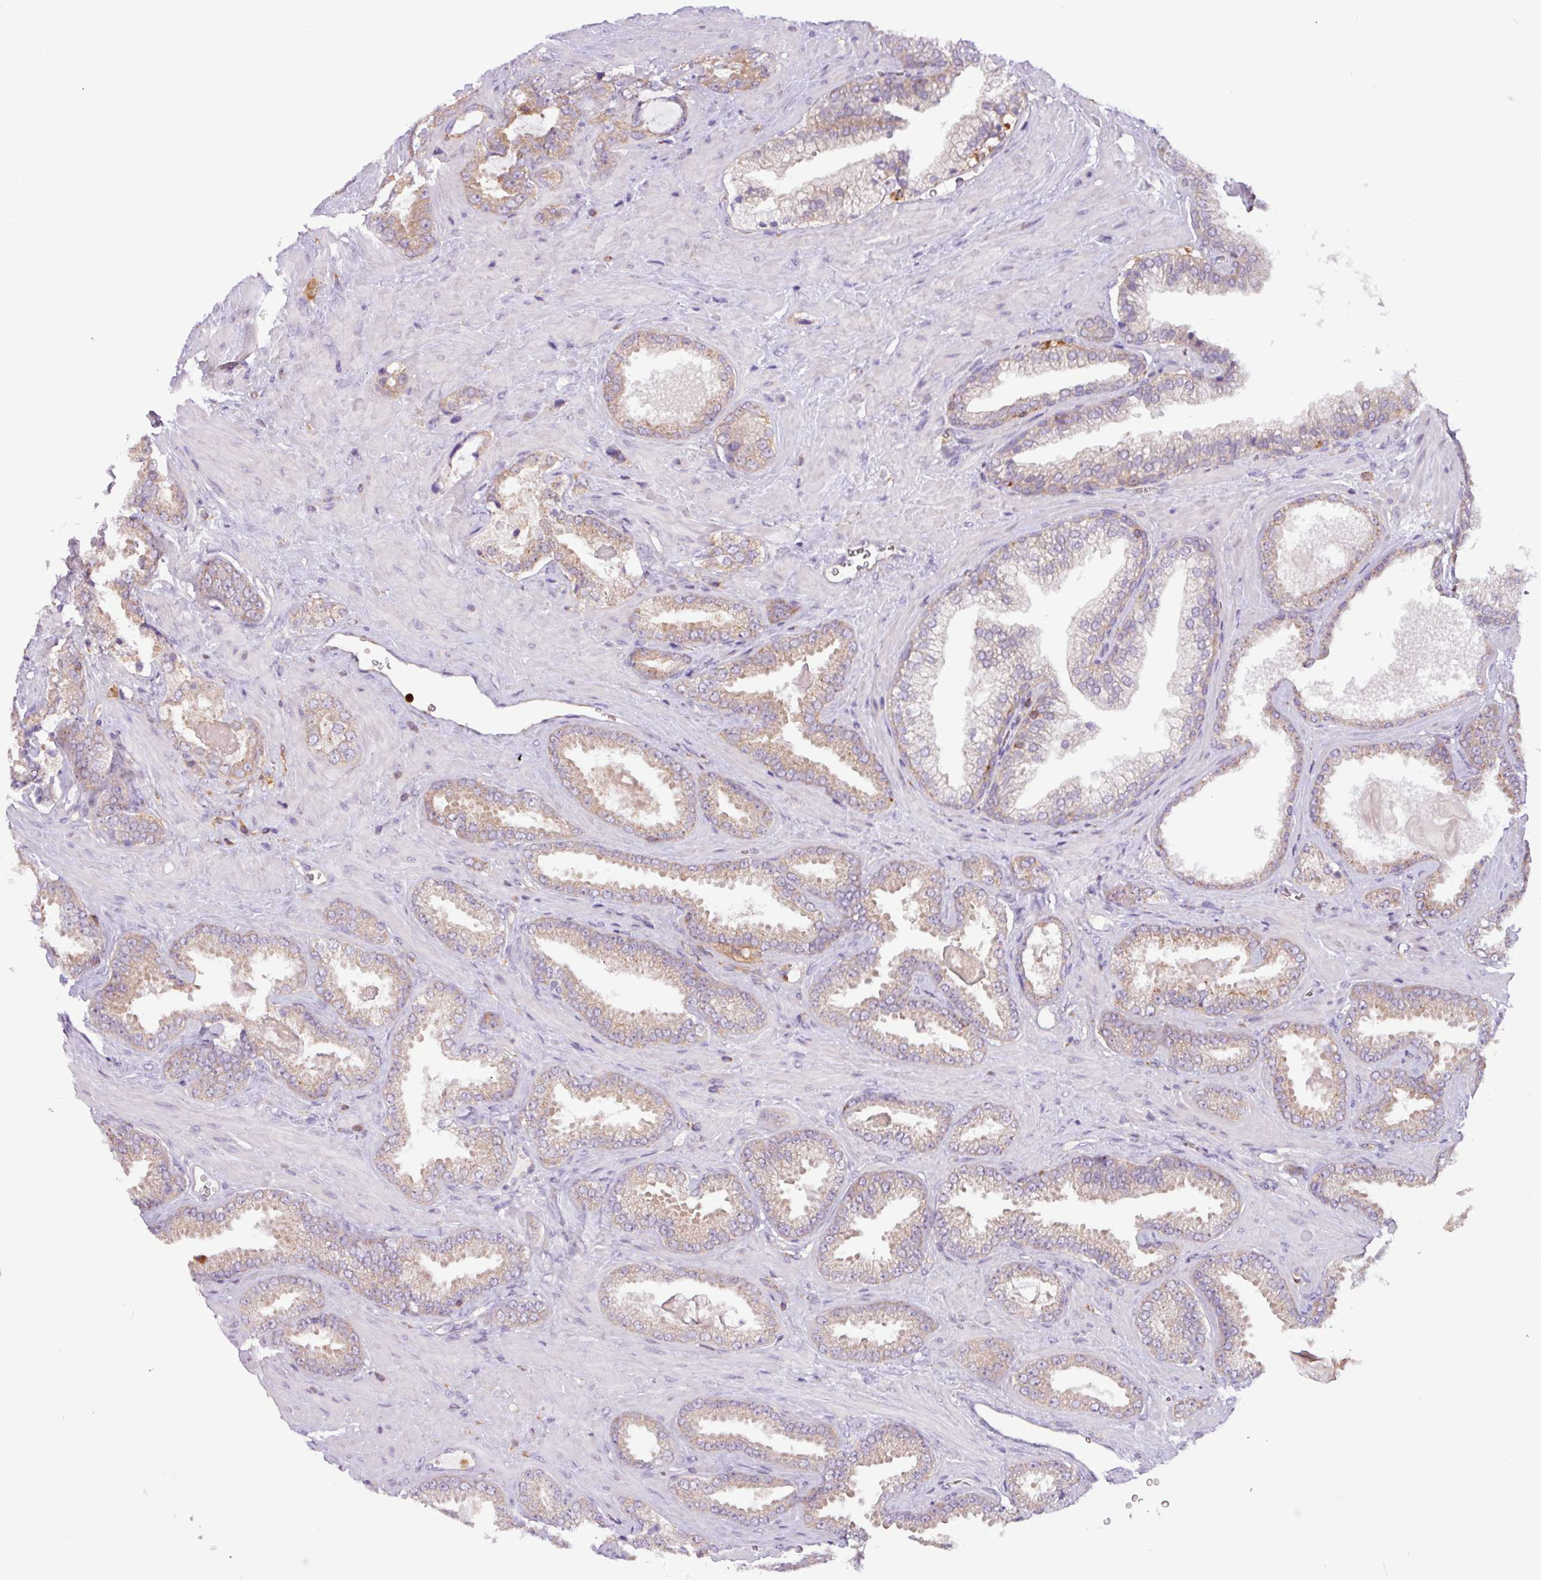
{"staining": {"intensity": "weak", "quantity": ">75%", "location": "cytoplasmic/membranous"}, "tissue": "prostate cancer", "cell_type": "Tumor cells", "image_type": "cancer", "snomed": [{"axis": "morphology", "description": "Adenocarcinoma, Low grade"}, {"axis": "topography", "description": "Prostate"}], "caption": "Prostate cancer (adenocarcinoma (low-grade)) stained for a protein exhibits weak cytoplasmic/membranous positivity in tumor cells.", "gene": "ACTR3", "patient": {"sex": "male", "age": 62}}